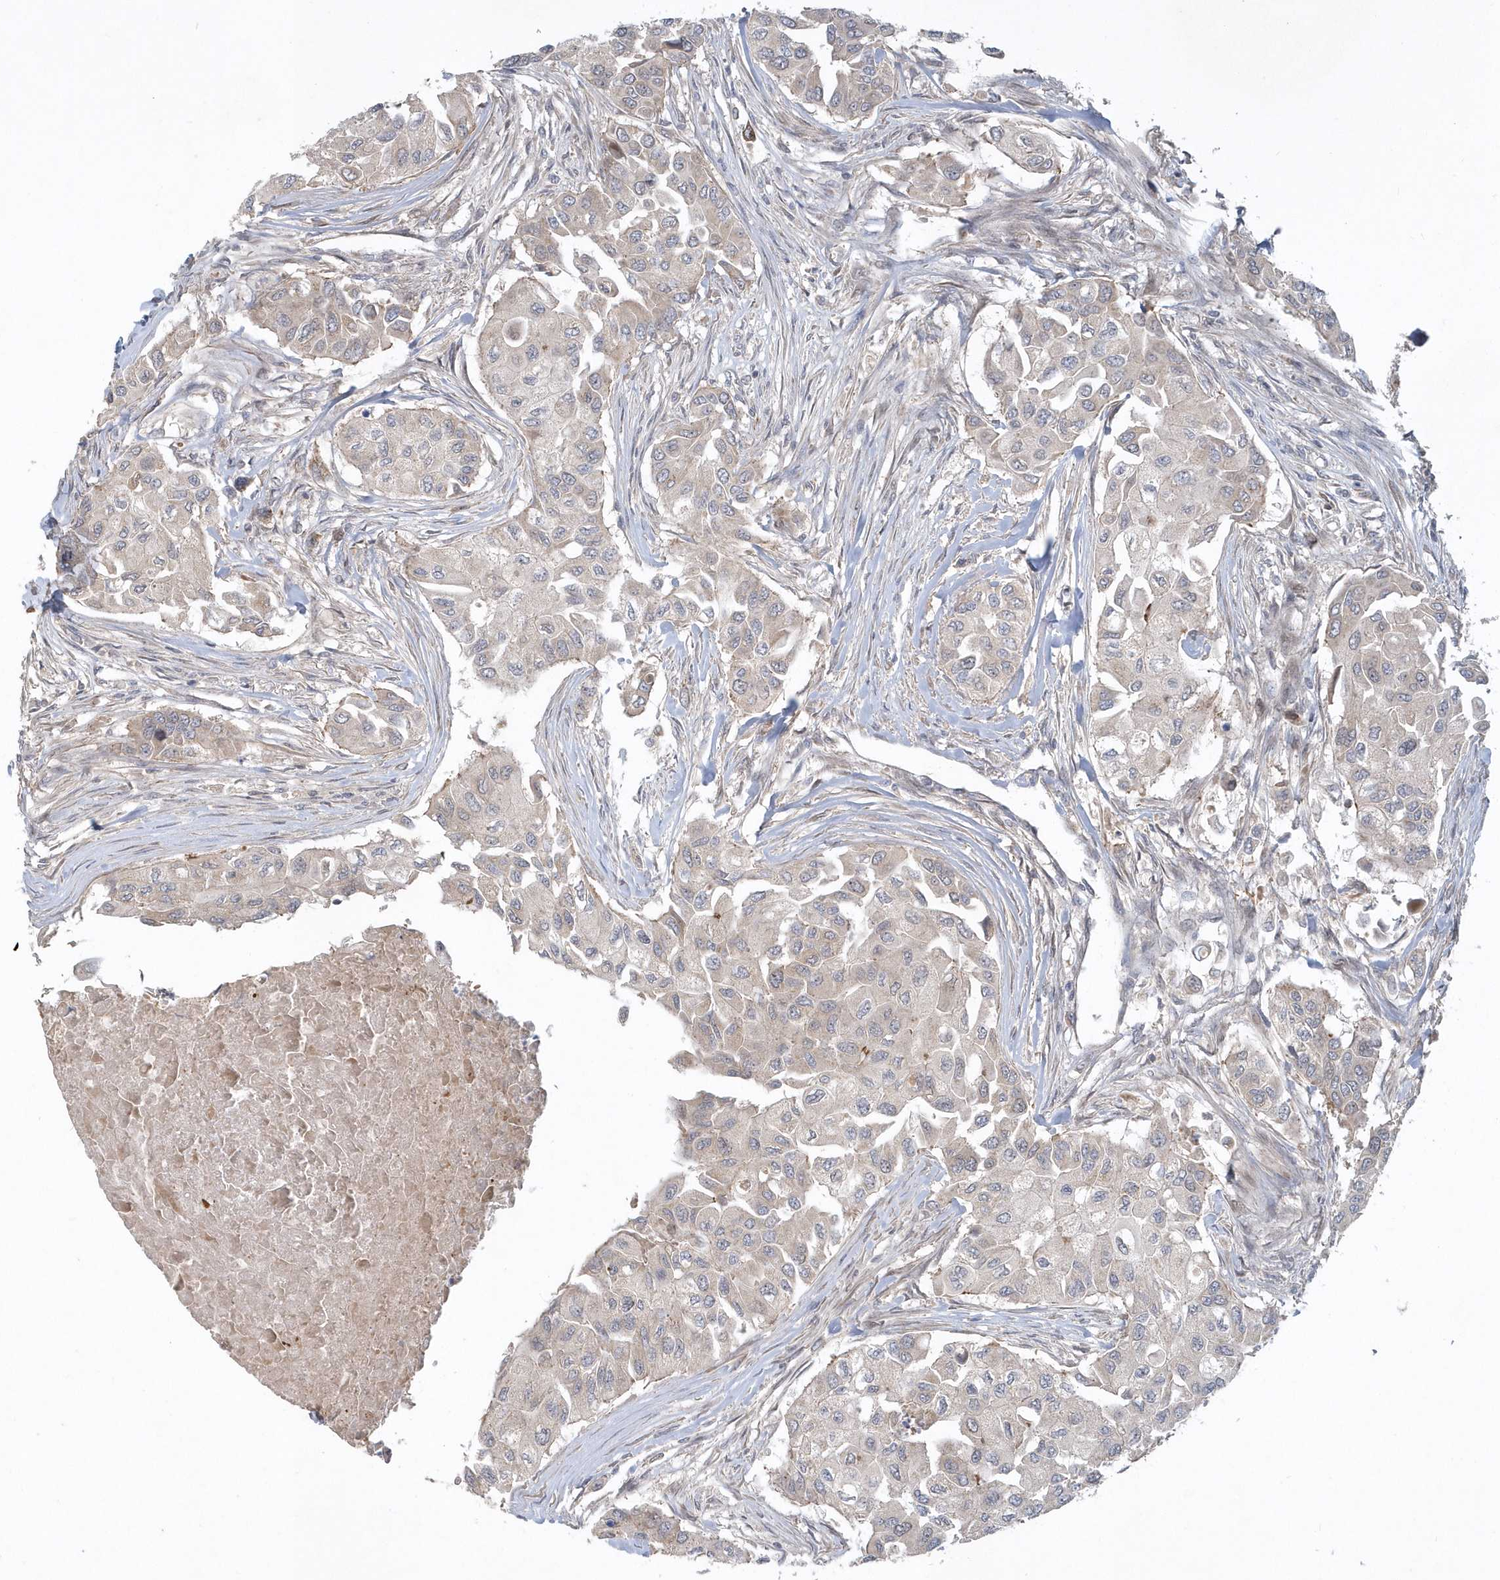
{"staining": {"intensity": "negative", "quantity": "none", "location": "none"}, "tissue": "breast cancer", "cell_type": "Tumor cells", "image_type": "cancer", "snomed": [{"axis": "morphology", "description": "Normal tissue, NOS"}, {"axis": "morphology", "description": "Duct carcinoma"}, {"axis": "topography", "description": "Breast"}], "caption": "Immunohistochemistry of human breast infiltrating ductal carcinoma displays no staining in tumor cells.", "gene": "TRAIP", "patient": {"sex": "female", "age": 49}}